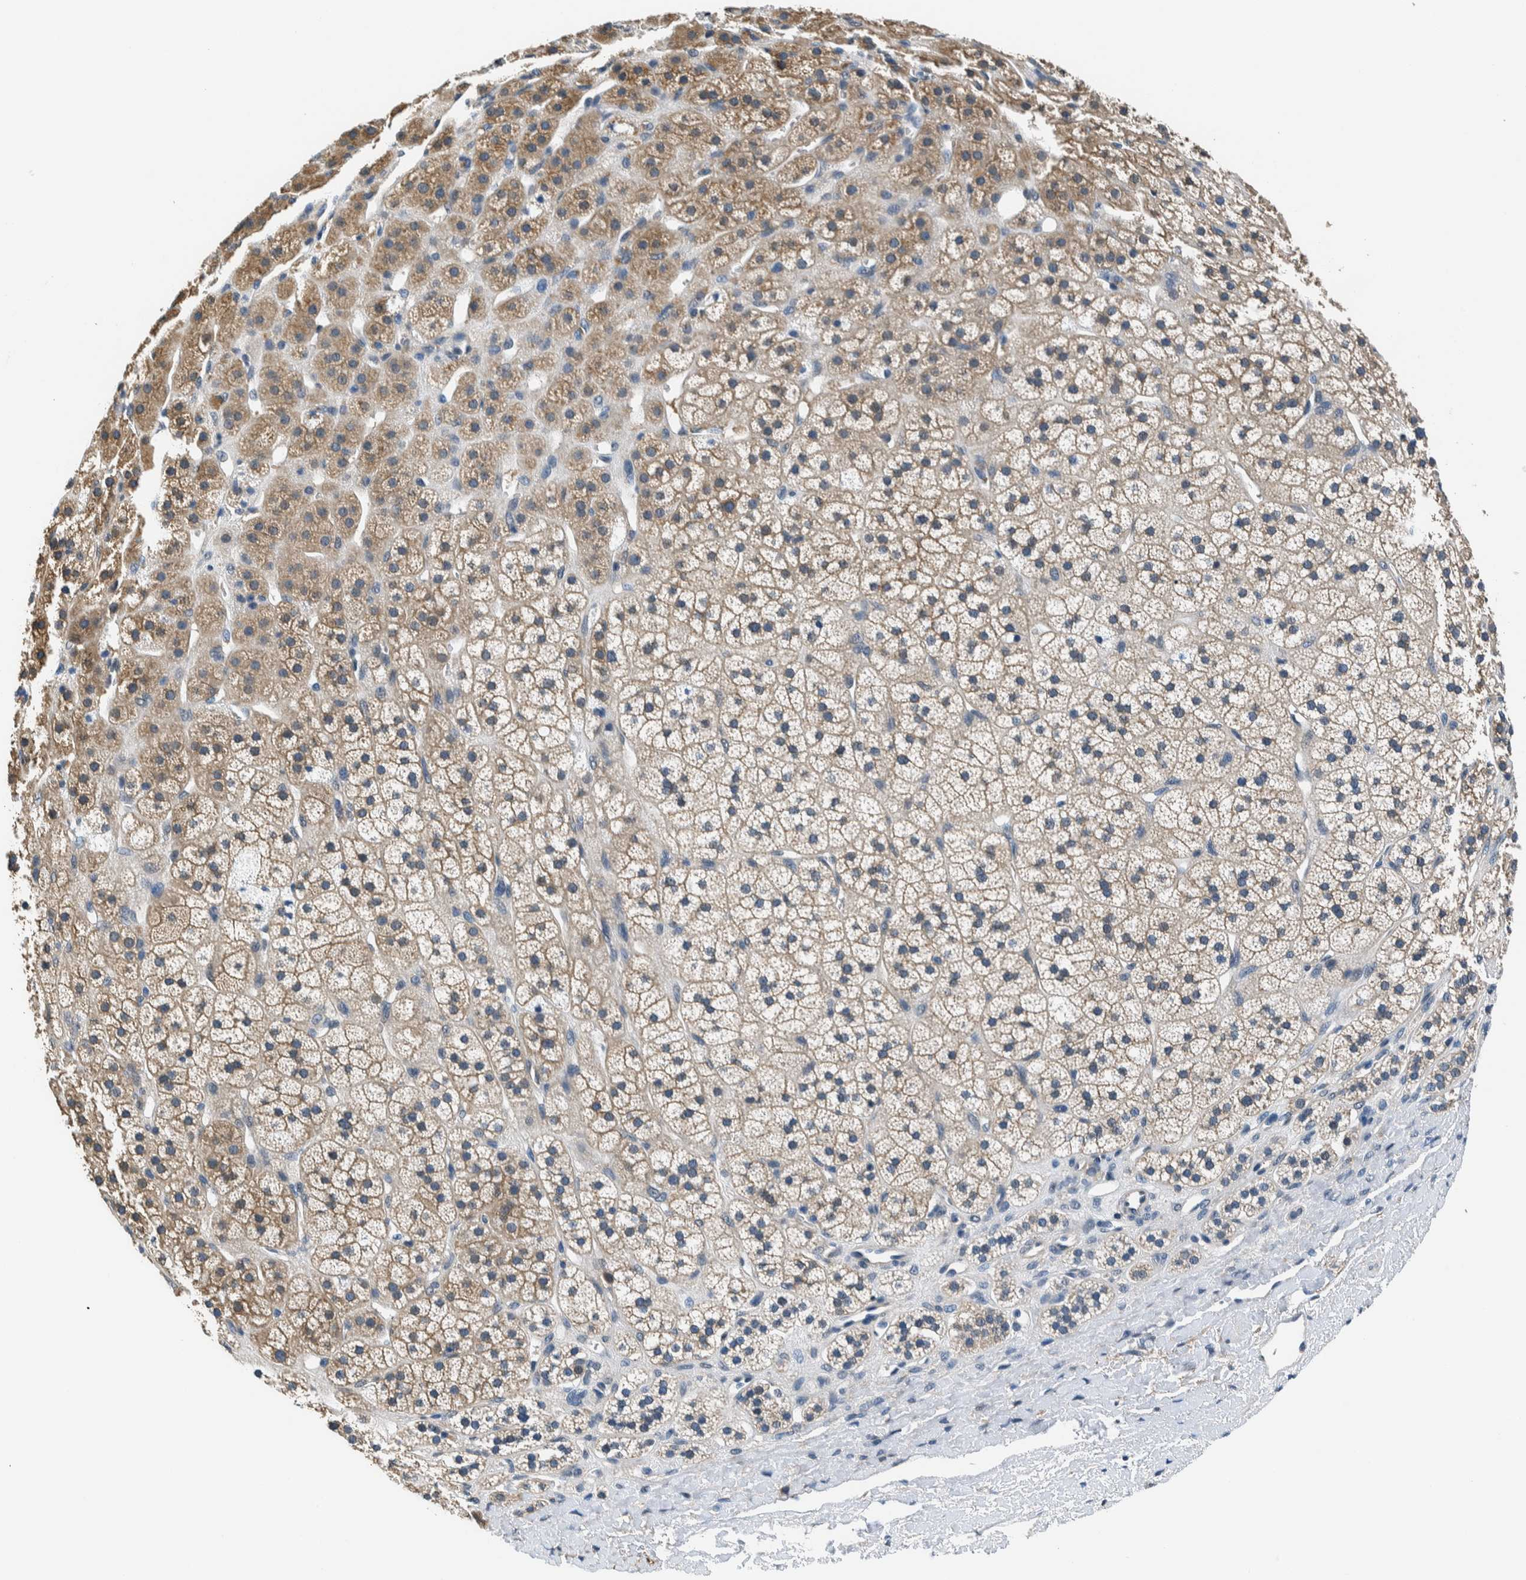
{"staining": {"intensity": "weak", "quantity": ">75%", "location": "cytoplasmic/membranous"}, "tissue": "adrenal gland", "cell_type": "Glandular cells", "image_type": "normal", "snomed": [{"axis": "morphology", "description": "Normal tissue, NOS"}, {"axis": "topography", "description": "Adrenal gland"}], "caption": "This histopathology image reveals immunohistochemistry (IHC) staining of normal adrenal gland, with low weak cytoplasmic/membranous staining in approximately >75% of glandular cells.", "gene": "NIBAN2", "patient": {"sex": "male", "age": 56}}